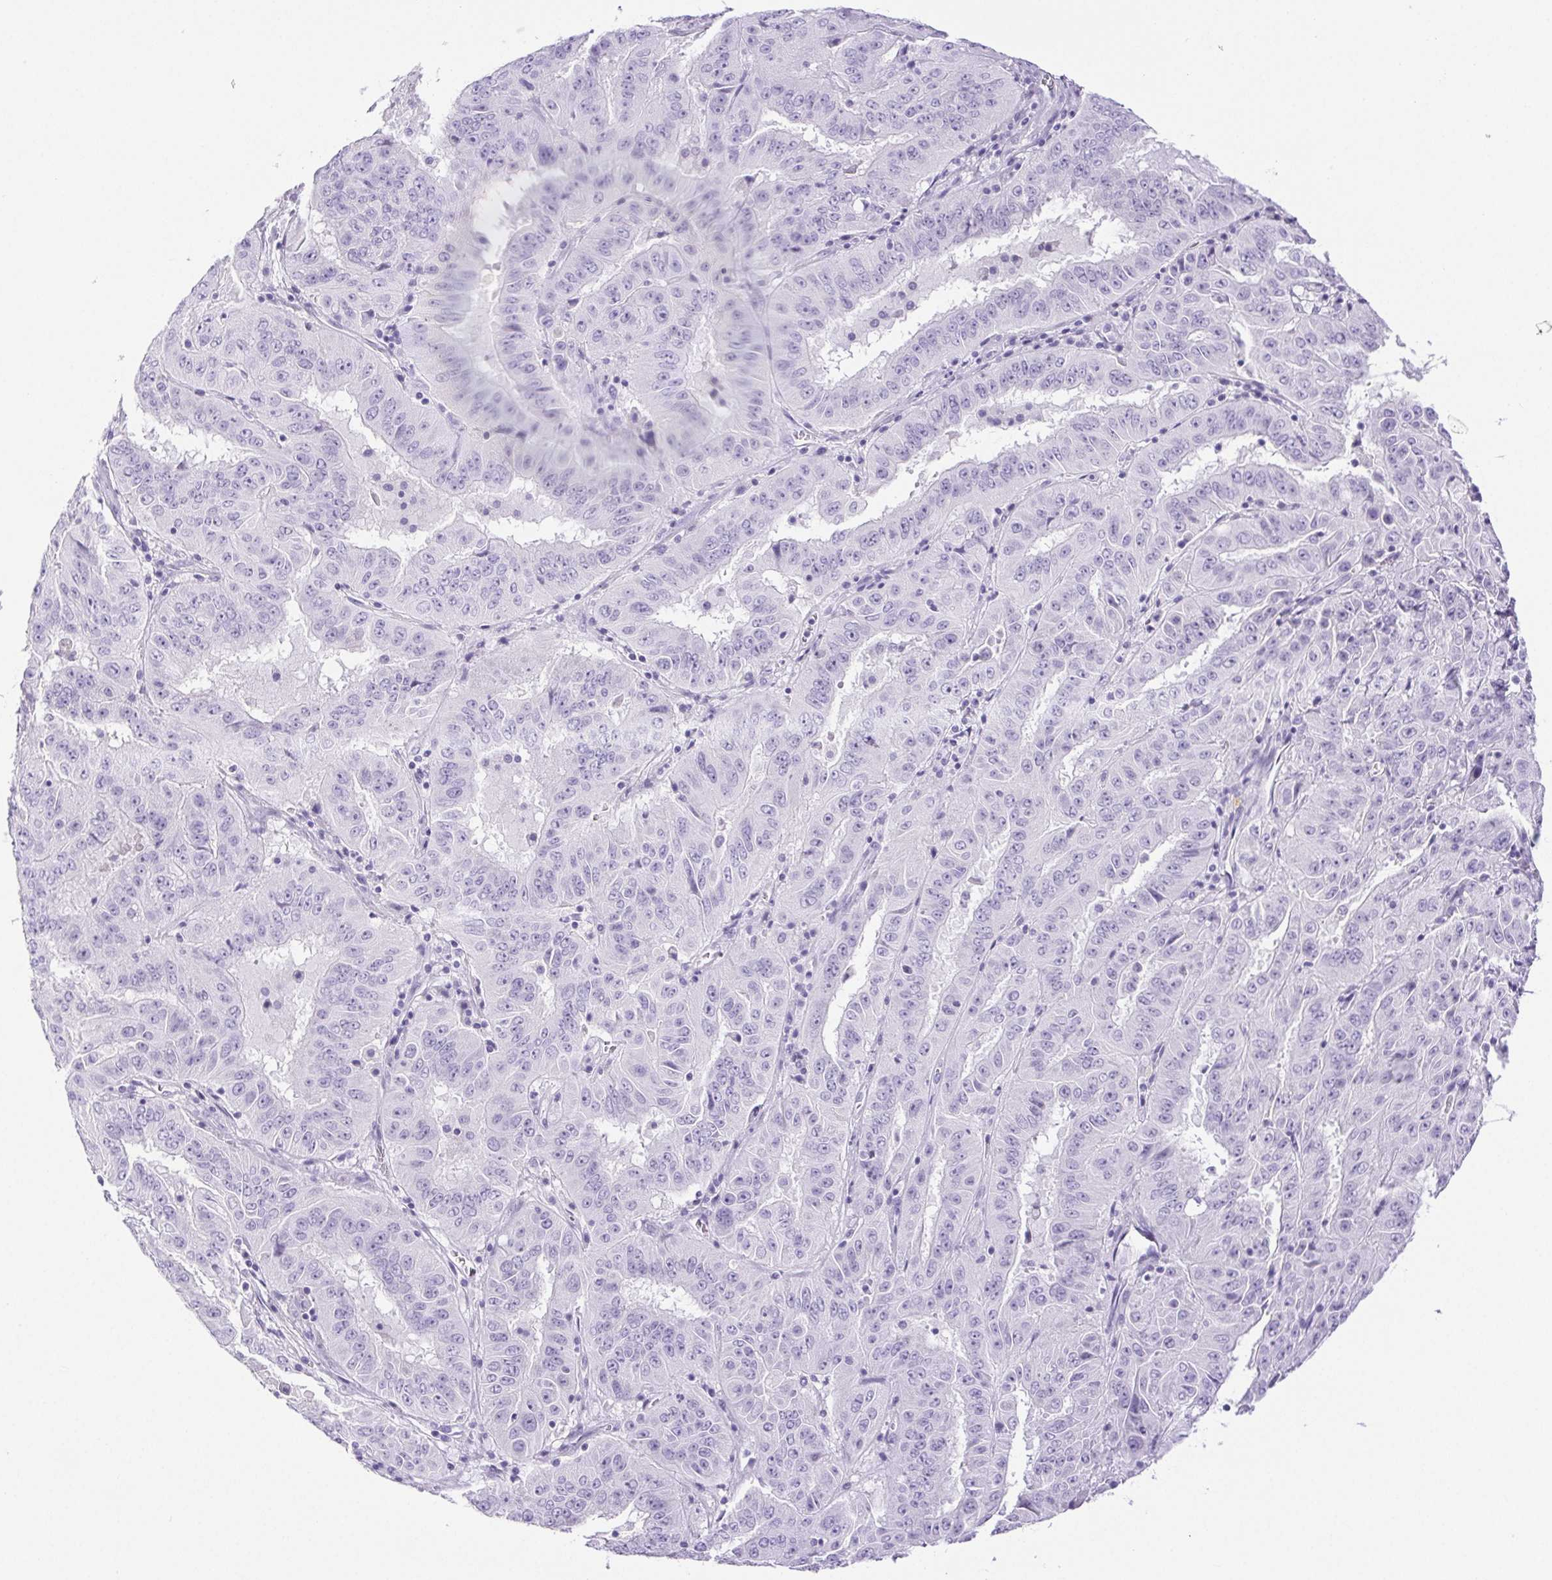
{"staining": {"intensity": "negative", "quantity": "none", "location": "none"}, "tissue": "pancreatic cancer", "cell_type": "Tumor cells", "image_type": "cancer", "snomed": [{"axis": "morphology", "description": "Adenocarcinoma, NOS"}, {"axis": "topography", "description": "Pancreas"}], "caption": "An IHC histopathology image of pancreatic adenocarcinoma is shown. There is no staining in tumor cells of pancreatic adenocarcinoma.", "gene": "PAPPA2", "patient": {"sex": "male", "age": 63}}